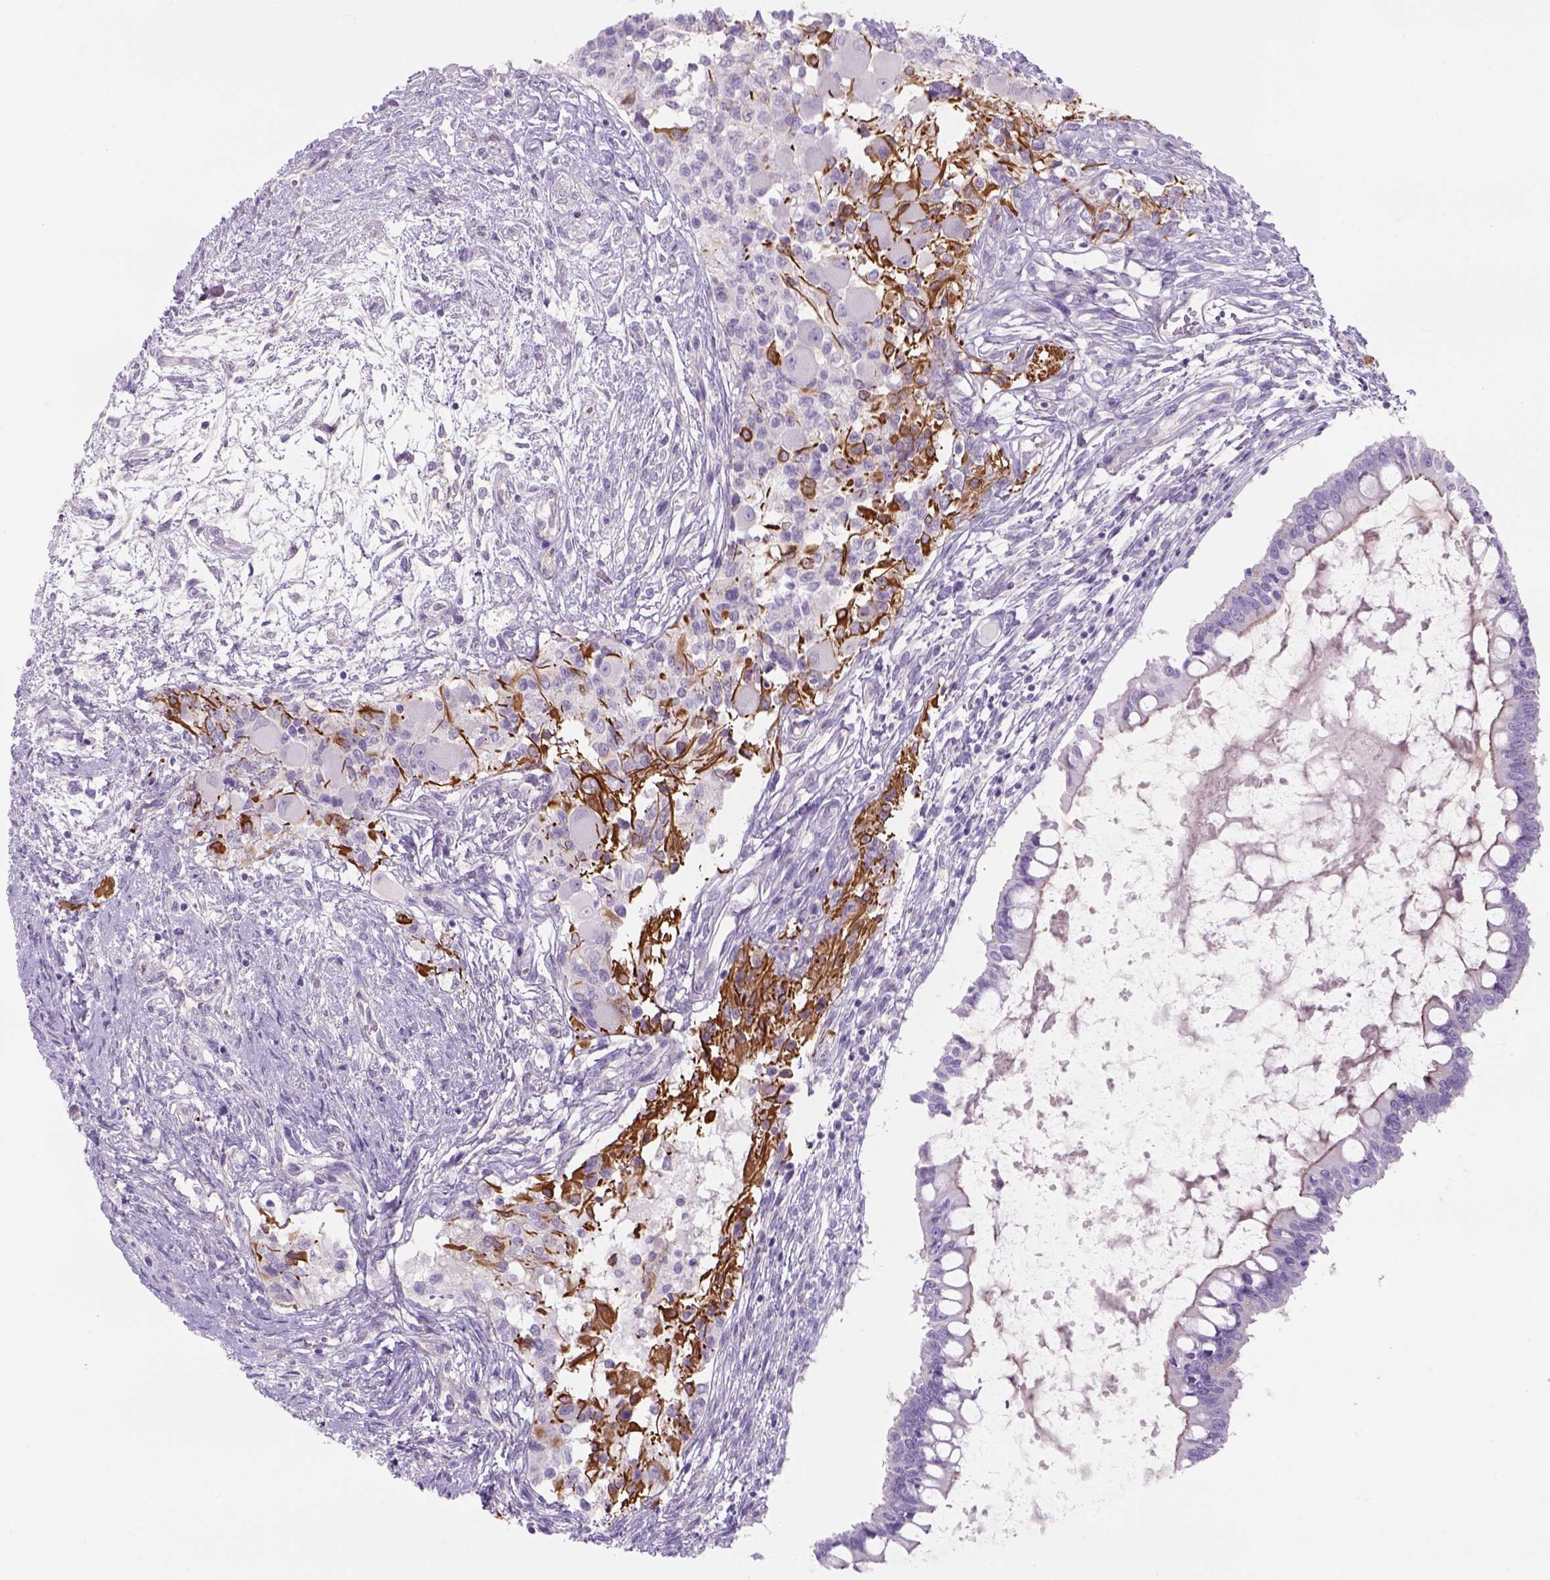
{"staining": {"intensity": "negative", "quantity": "none", "location": "none"}, "tissue": "testis cancer", "cell_type": "Tumor cells", "image_type": "cancer", "snomed": [{"axis": "morphology", "description": "Carcinoma, Embryonal, NOS"}, {"axis": "topography", "description": "Testis"}], "caption": "IHC of testis cancer reveals no staining in tumor cells.", "gene": "TENM4", "patient": {"sex": "male", "age": 37}}